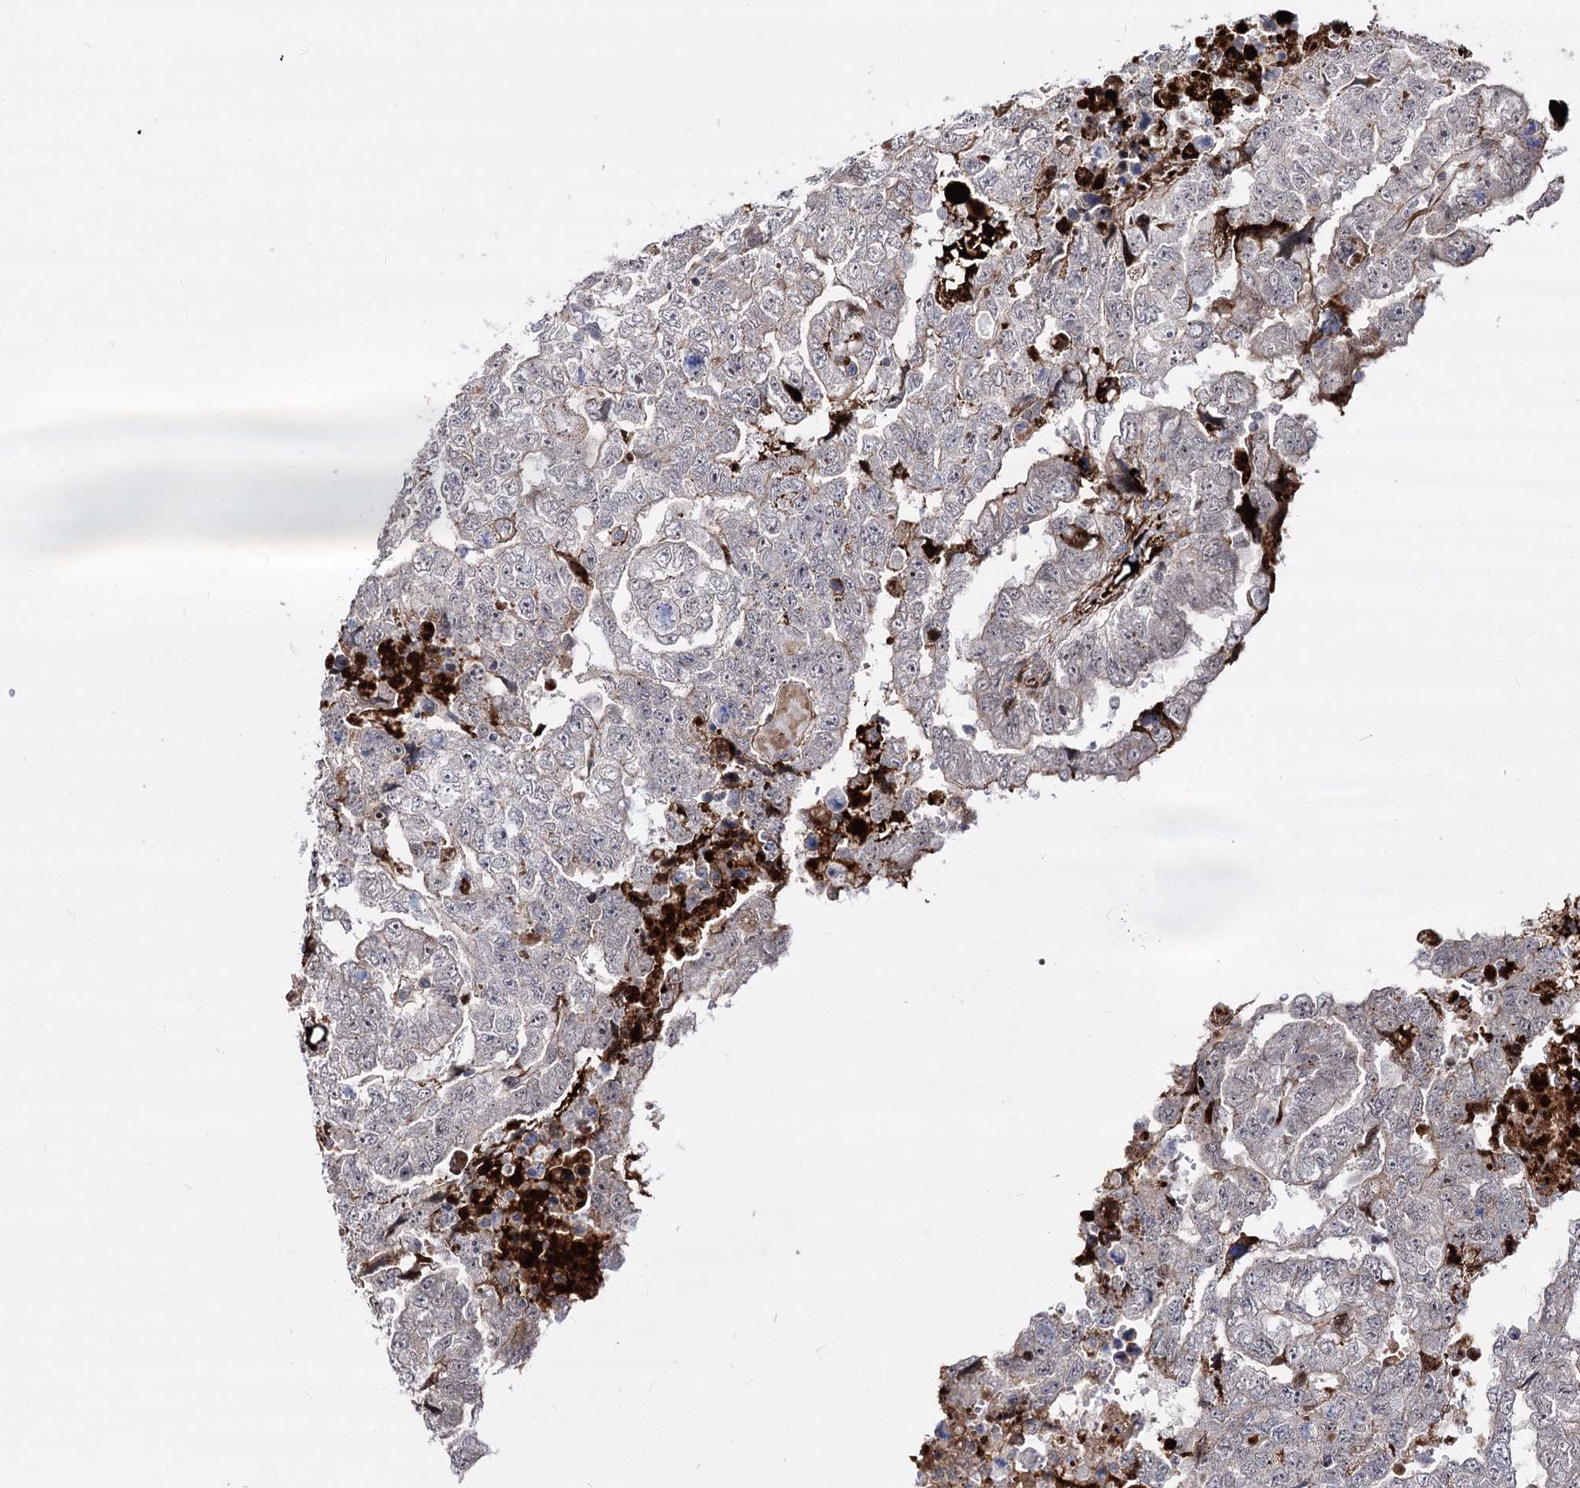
{"staining": {"intensity": "negative", "quantity": "none", "location": "none"}, "tissue": "testis cancer", "cell_type": "Tumor cells", "image_type": "cancer", "snomed": [{"axis": "morphology", "description": "Carcinoma, Embryonal, NOS"}, {"axis": "topography", "description": "Testis"}], "caption": "IHC of human embryonal carcinoma (testis) shows no staining in tumor cells.", "gene": "STOX1", "patient": {"sex": "male", "age": 36}}